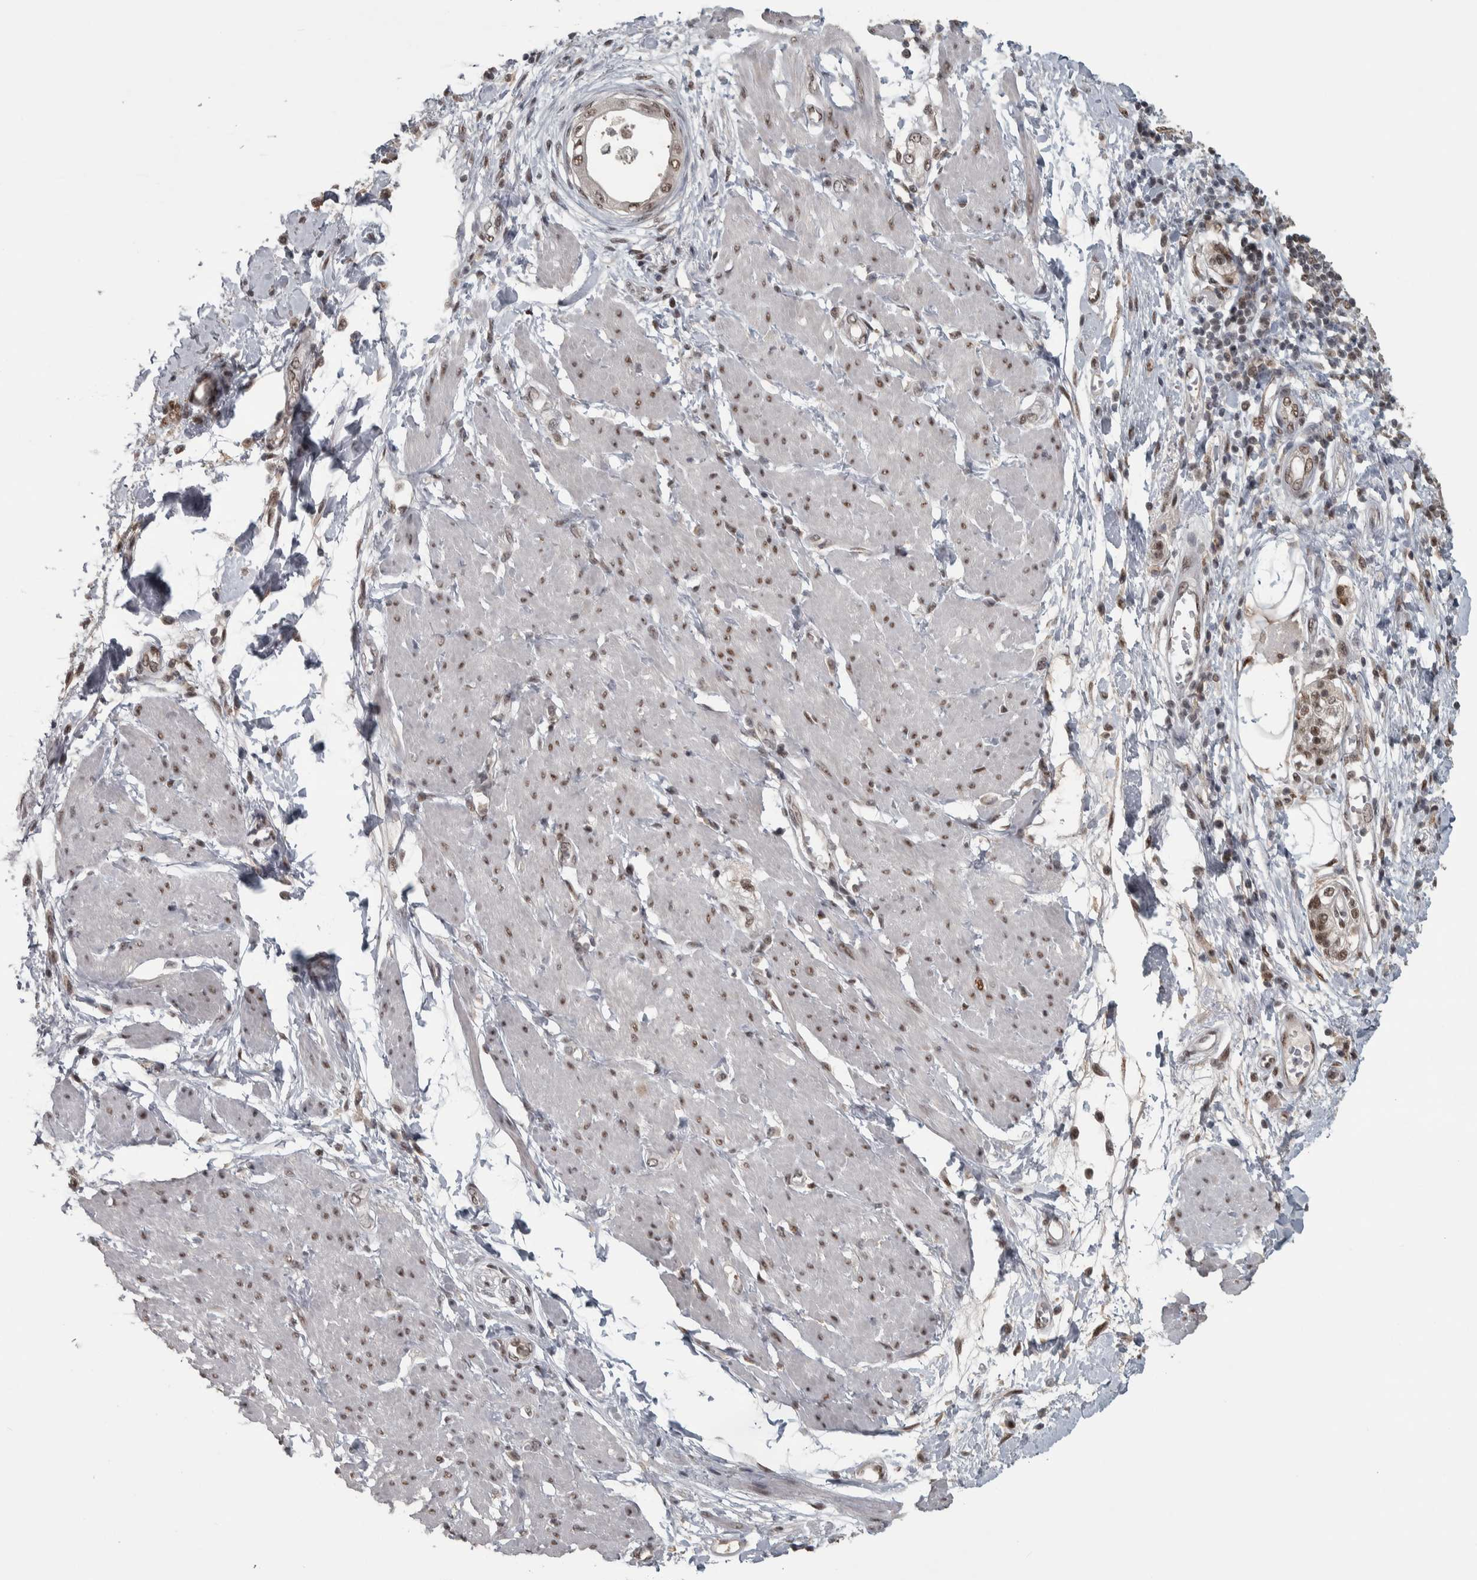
{"staining": {"intensity": "moderate", "quantity": ">75%", "location": "nuclear"}, "tissue": "pancreatic cancer", "cell_type": "Tumor cells", "image_type": "cancer", "snomed": [{"axis": "morphology", "description": "Normal tissue, NOS"}, {"axis": "morphology", "description": "Adenocarcinoma, NOS"}, {"axis": "topography", "description": "Pancreas"}, {"axis": "topography", "description": "Duodenum"}], "caption": "High-power microscopy captured an IHC micrograph of adenocarcinoma (pancreatic), revealing moderate nuclear positivity in approximately >75% of tumor cells.", "gene": "DDX42", "patient": {"sex": "female", "age": 60}}